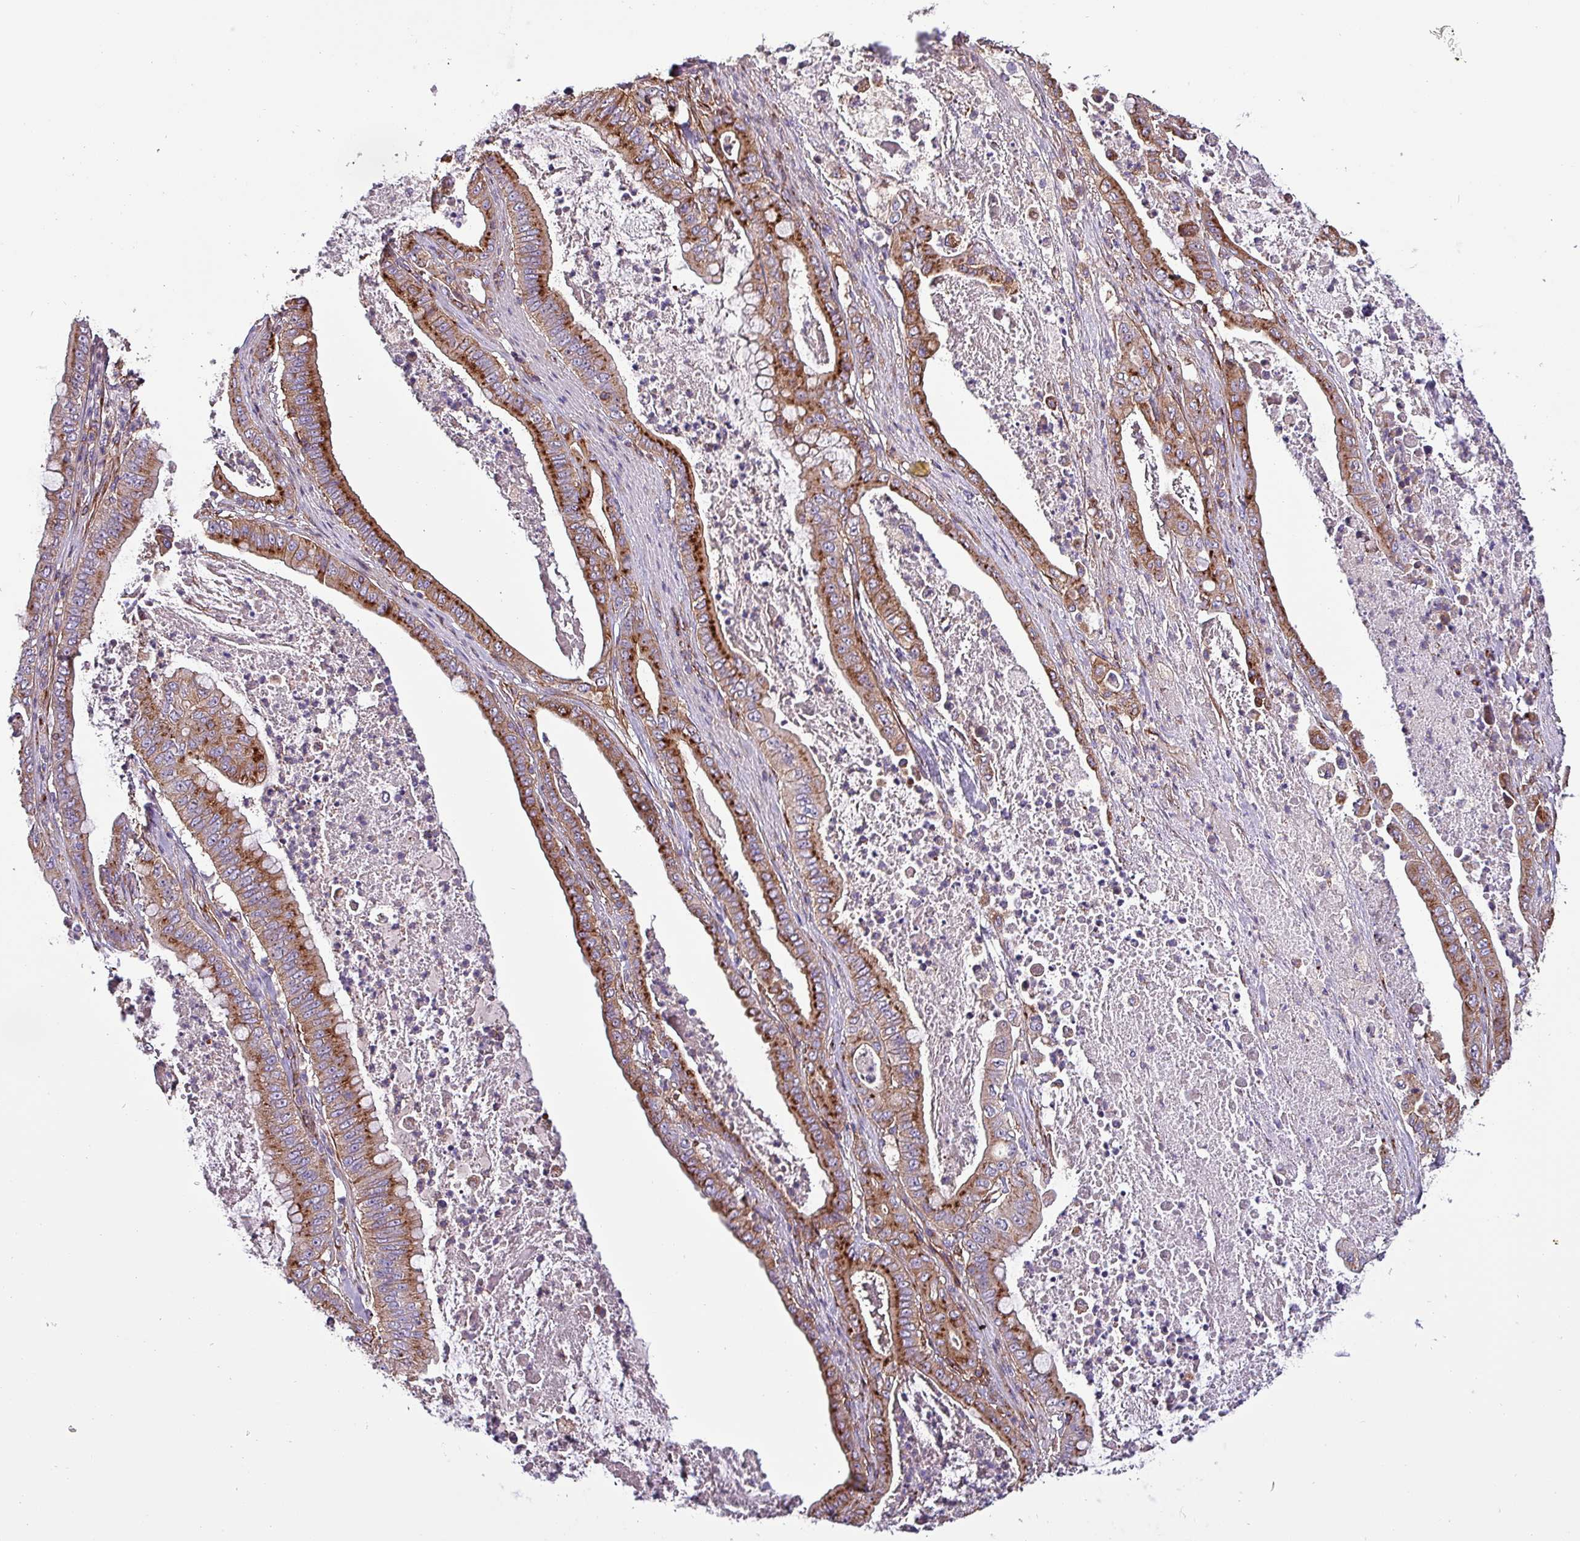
{"staining": {"intensity": "moderate", "quantity": ">75%", "location": "cytoplasmic/membranous"}, "tissue": "pancreatic cancer", "cell_type": "Tumor cells", "image_type": "cancer", "snomed": [{"axis": "morphology", "description": "Adenocarcinoma, NOS"}, {"axis": "topography", "description": "Pancreas"}], "caption": "Protein staining demonstrates moderate cytoplasmic/membranous staining in about >75% of tumor cells in pancreatic cancer (adenocarcinoma).", "gene": "VAMP4", "patient": {"sex": "male", "age": 71}}